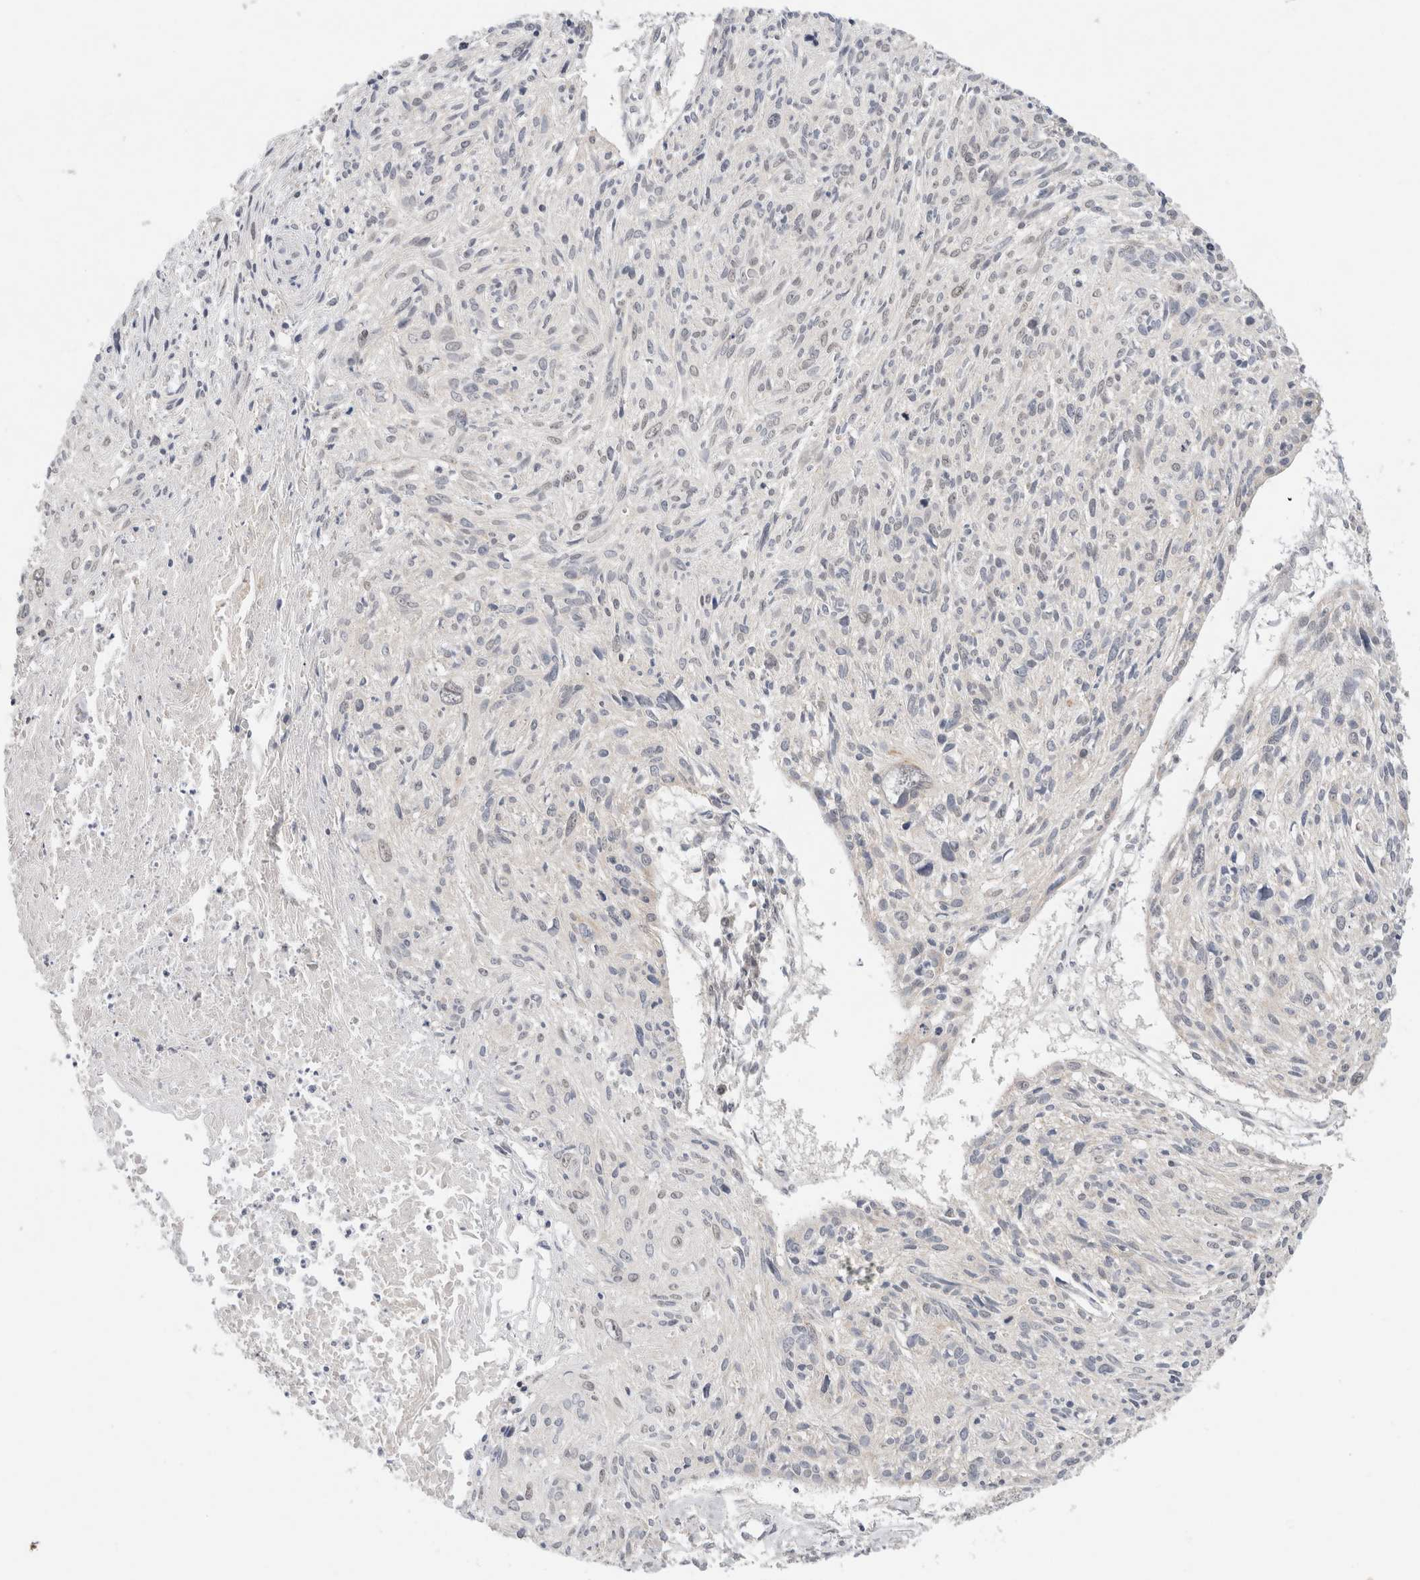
{"staining": {"intensity": "negative", "quantity": "none", "location": "none"}, "tissue": "cervical cancer", "cell_type": "Tumor cells", "image_type": "cancer", "snomed": [{"axis": "morphology", "description": "Squamous cell carcinoma, NOS"}, {"axis": "topography", "description": "Cervix"}], "caption": "The histopathology image reveals no significant expression in tumor cells of cervical cancer (squamous cell carcinoma).", "gene": "ERI3", "patient": {"sex": "female", "age": 51}}